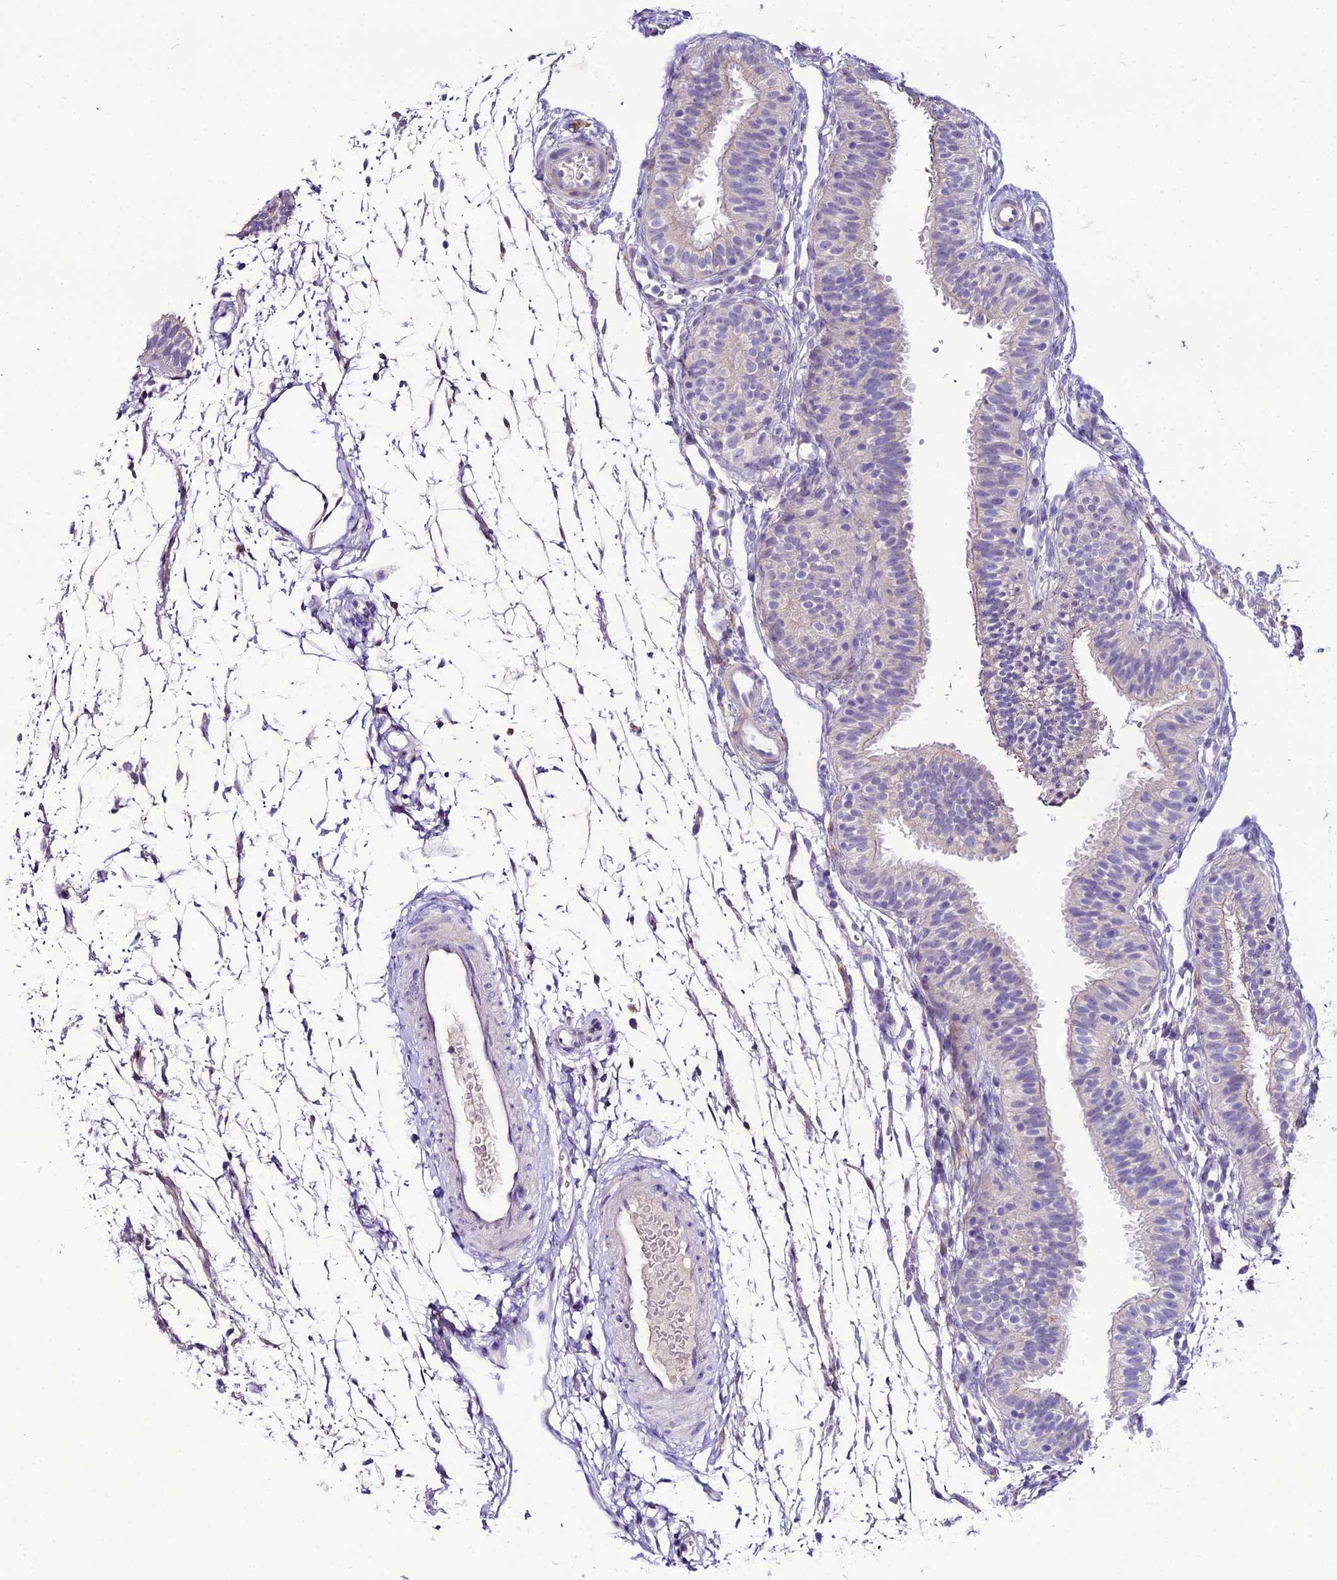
{"staining": {"intensity": "weak", "quantity": "25%-75%", "location": "cytoplasmic/membranous"}, "tissue": "fallopian tube", "cell_type": "Glandular cells", "image_type": "normal", "snomed": [{"axis": "morphology", "description": "Normal tissue, NOS"}, {"axis": "topography", "description": "Fallopian tube"}], "caption": "This image shows unremarkable fallopian tube stained with IHC to label a protein in brown. The cytoplasmic/membranous of glandular cells show weak positivity for the protein. Nuclei are counter-stained blue.", "gene": "MB21D2", "patient": {"sex": "female", "age": 35}}